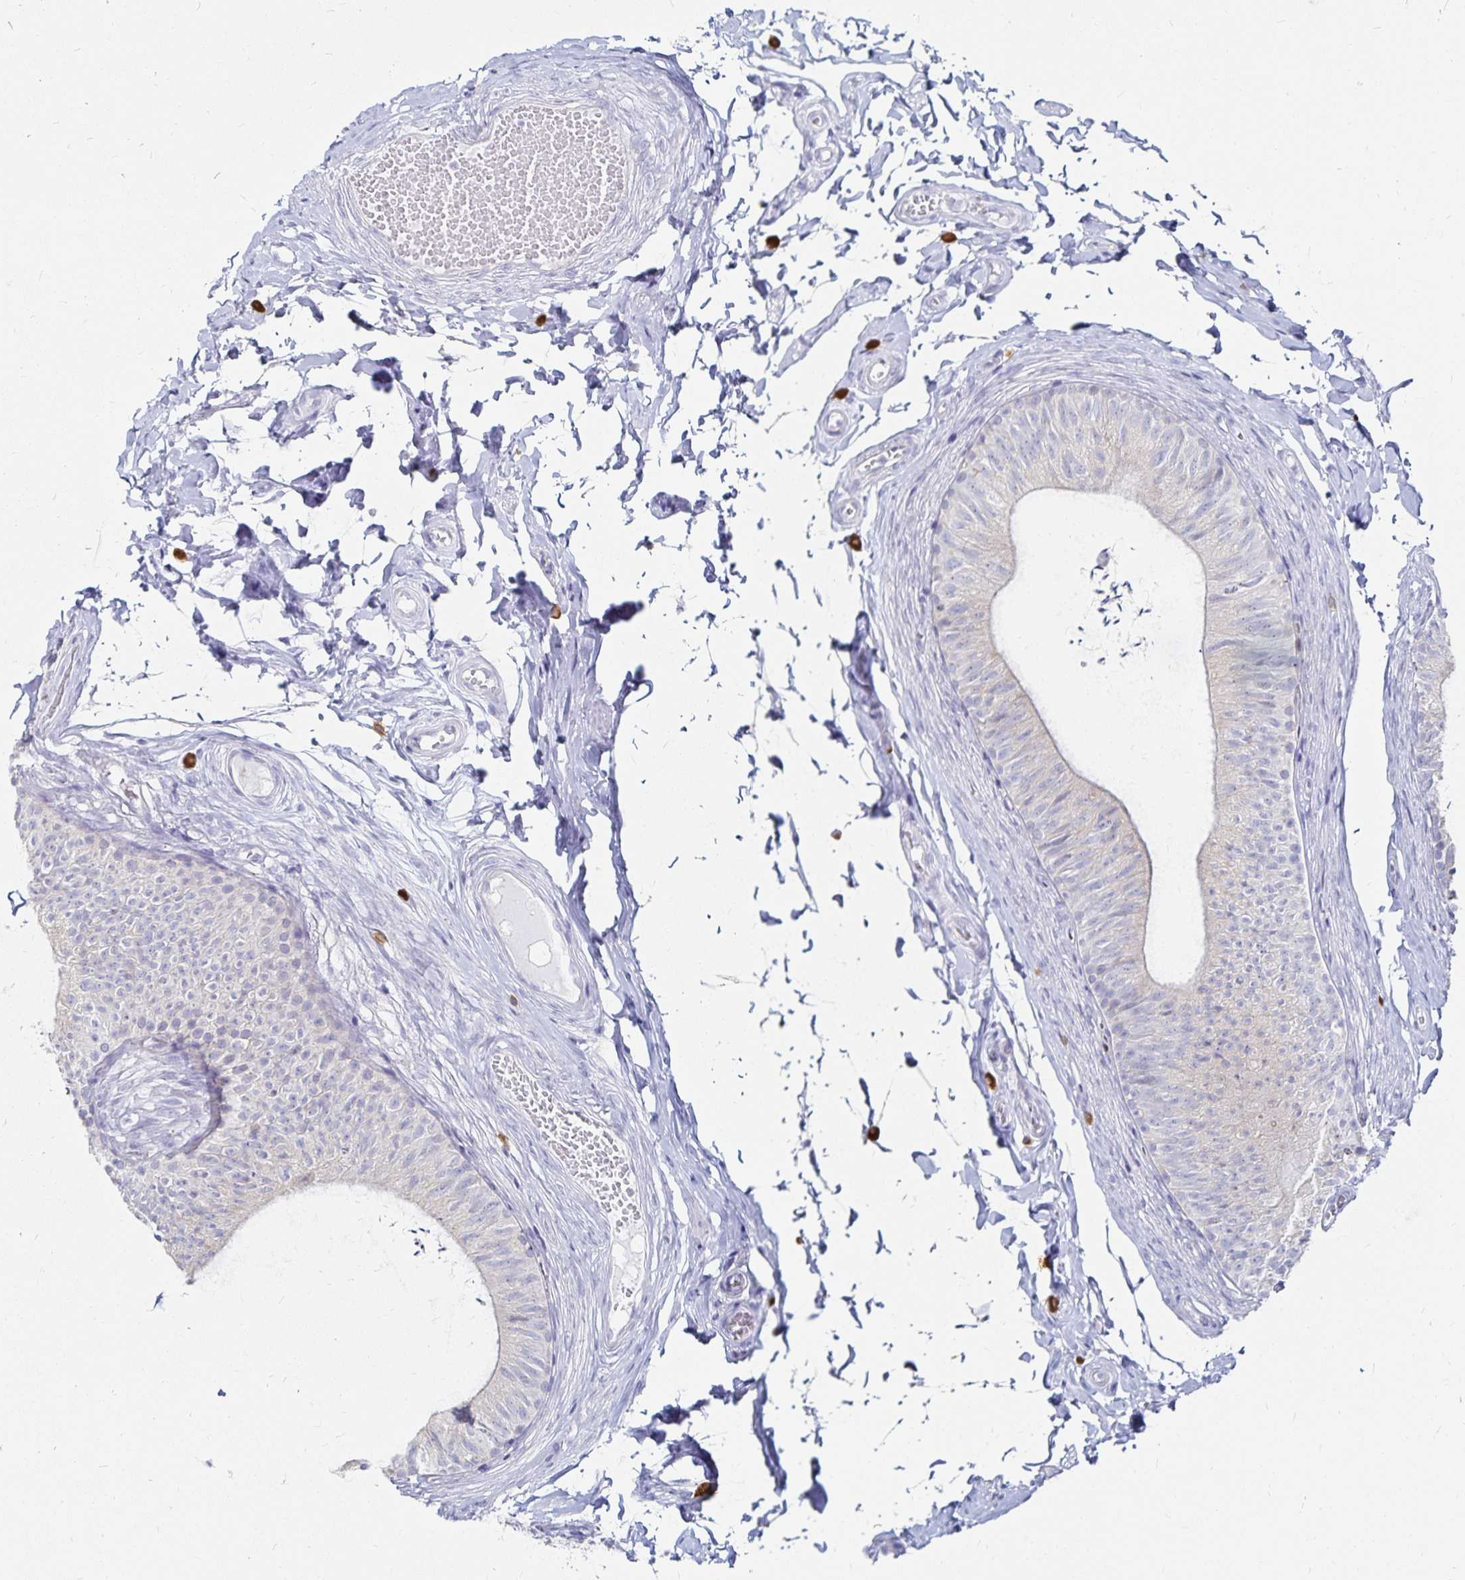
{"staining": {"intensity": "negative", "quantity": "none", "location": "none"}, "tissue": "epididymis", "cell_type": "Glandular cells", "image_type": "normal", "snomed": [{"axis": "morphology", "description": "Normal tissue, NOS"}, {"axis": "topography", "description": "Epididymis, spermatic cord, NOS"}, {"axis": "topography", "description": "Epididymis"}, {"axis": "topography", "description": "Peripheral nerve tissue"}], "caption": "Immunohistochemistry (IHC) of unremarkable epididymis demonstrates no expression in glandular cells.", "gene": "TNIP1", "patient": {"sex": "male", "age": 29}}